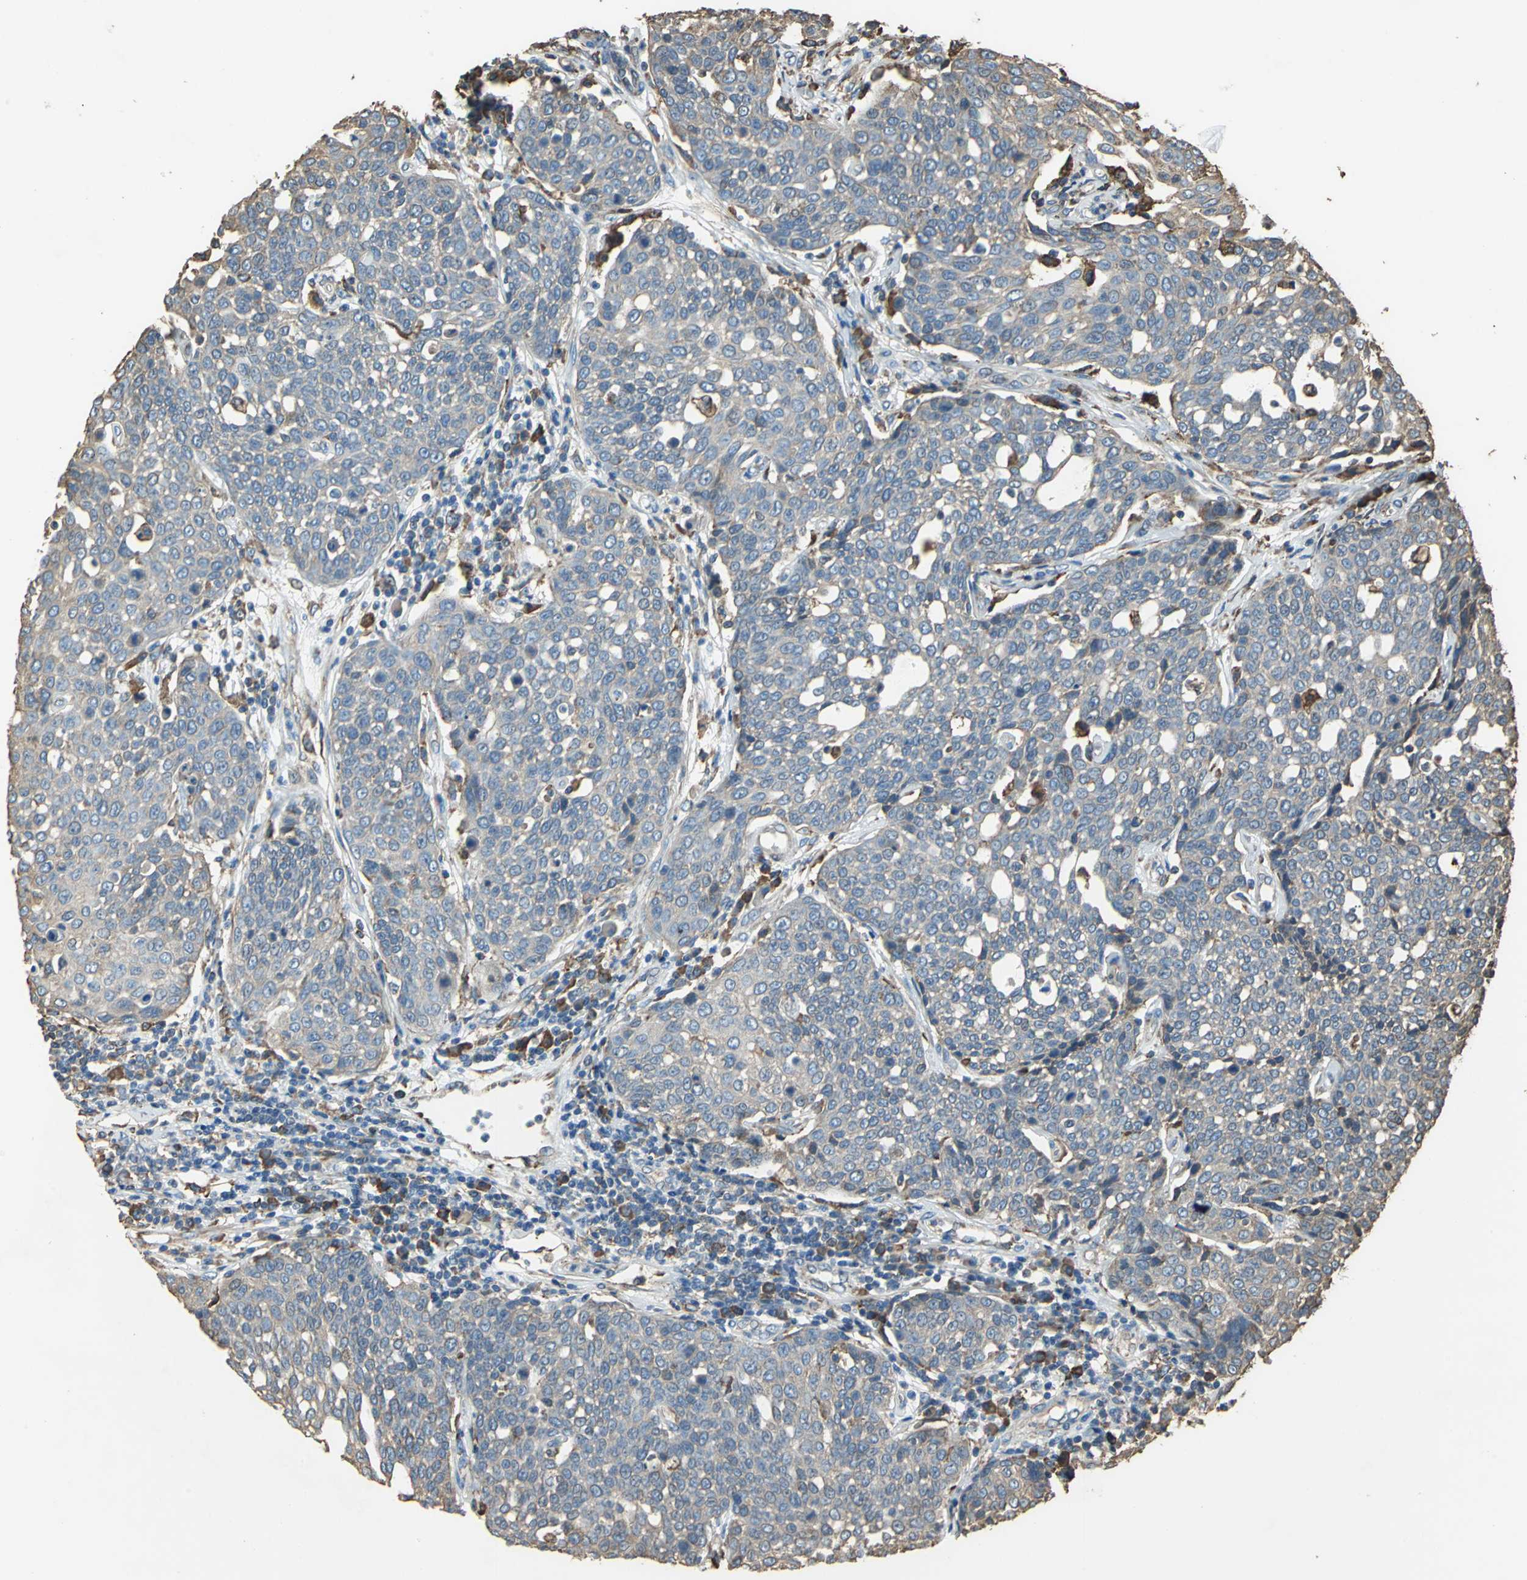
{"staining": {"intensity": "moderate", "quantity": ">75%", "location": "cytoplasmic/membranous"}, "tissue": "cervical cancer", "cell_type": "Tumor cells", "image_type": "cancer", "snomed": [{"axis": "morphology", "description": "Squamous cell carcinoma, NOS"}, {"axis": "topography", "description": "Cervix"}], "caption": "Human squamous cell carcinoma (cervical) stained with a protein marker exhibits moderate staining in tumor cells.", "gene": "GPANK1", "patient": {"sex": "female", "age": 34}}